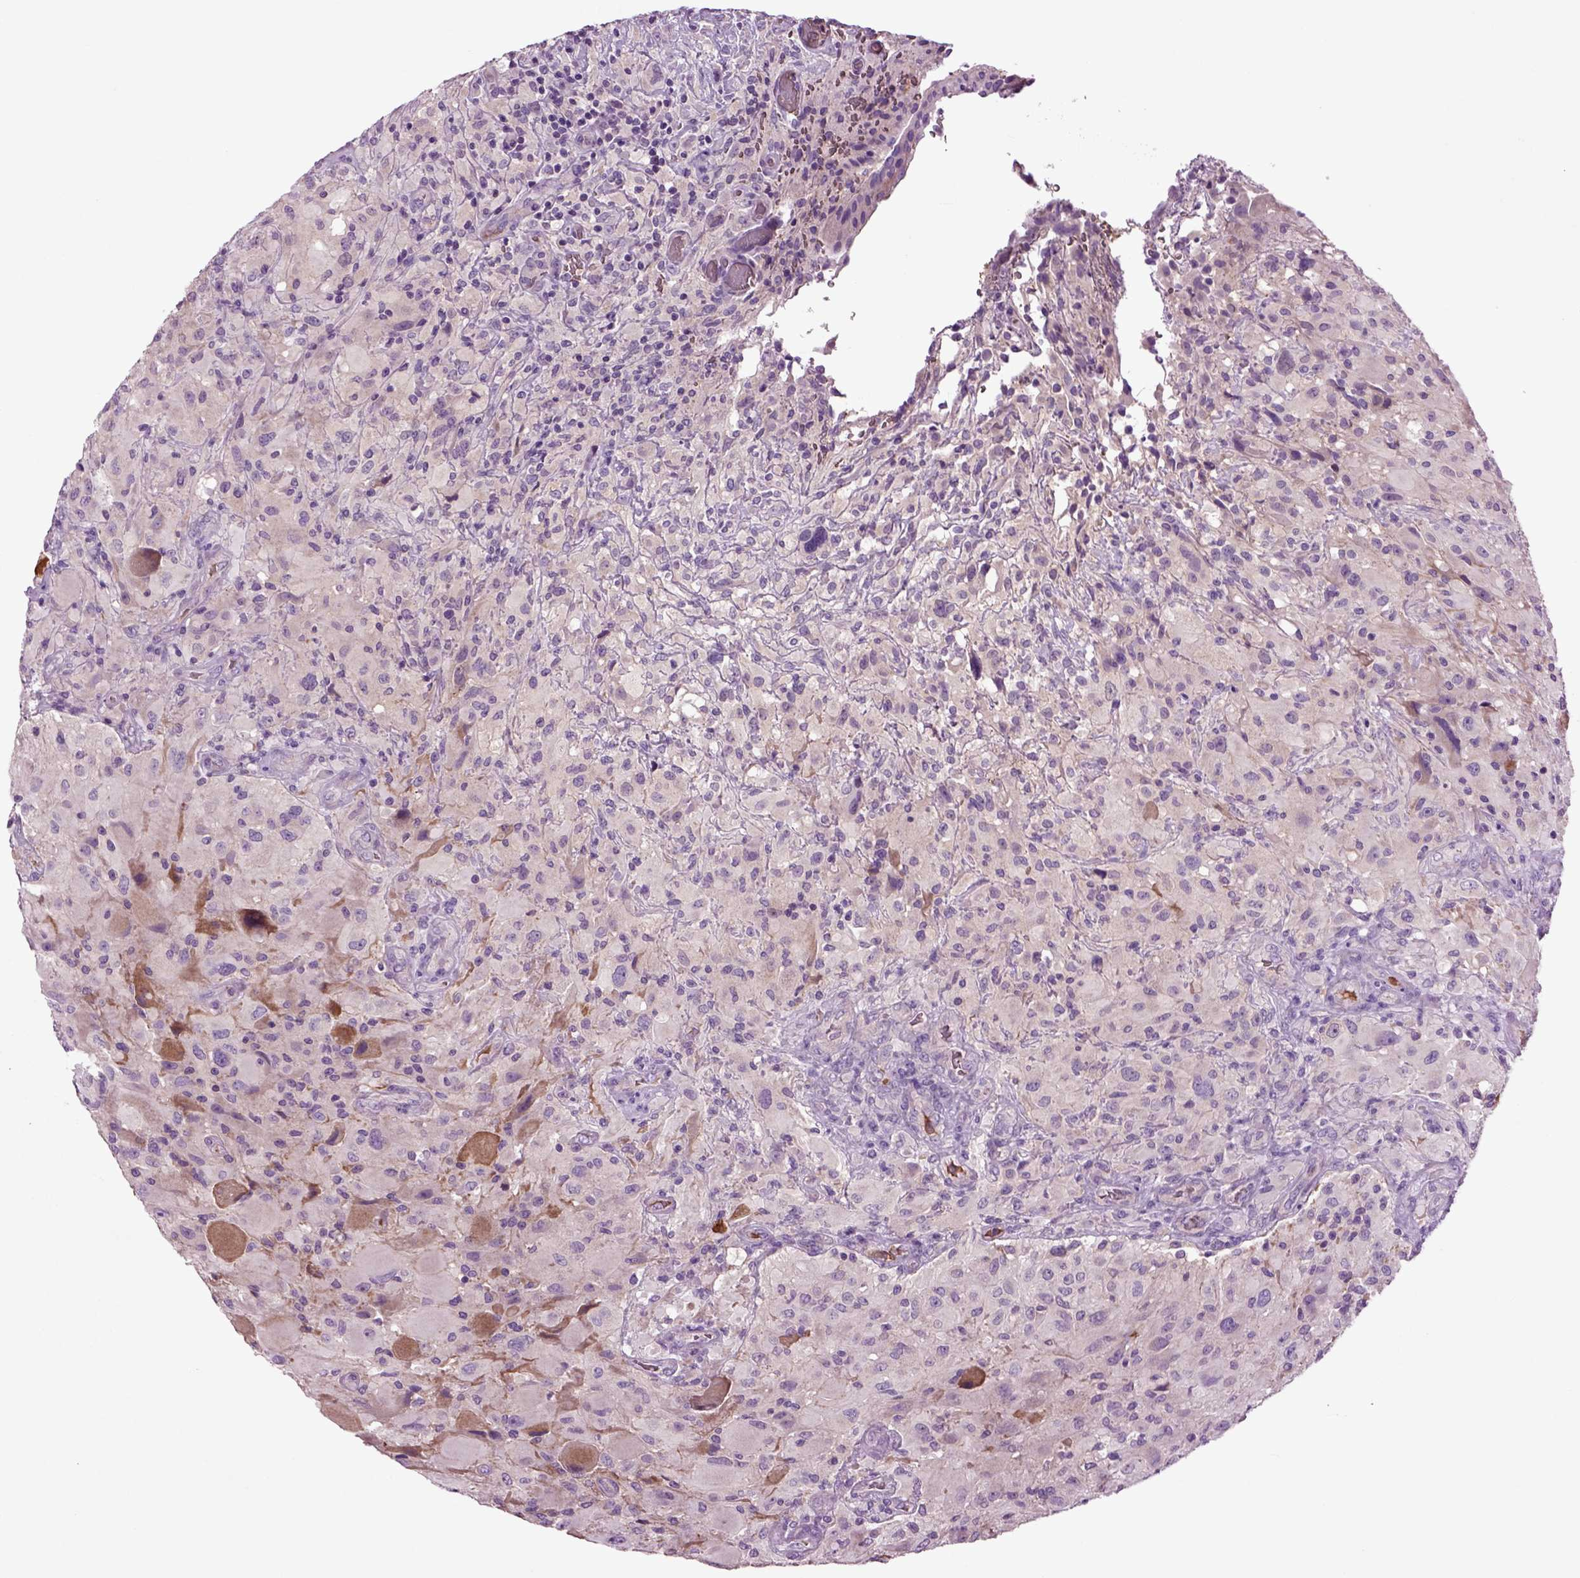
{"staining": {"intensity": "negative", "quantity": "none", "location": "none"}, "tissue": "glioma", "cell_type": "Tumor cells", "image_type": "cancer", "snomed": [{"axis": "morphology", "description": "Glioma, malignant, High grade"}, {"axis": "topography", "description": "Cerebral cortex"}], "caption": "Immunohistochemical staining of high-grade glioma (malignant) reveals no significant staining in tumor cells.", "gene": "SPON1", "patient": {"sex": "male", "age": 35}}